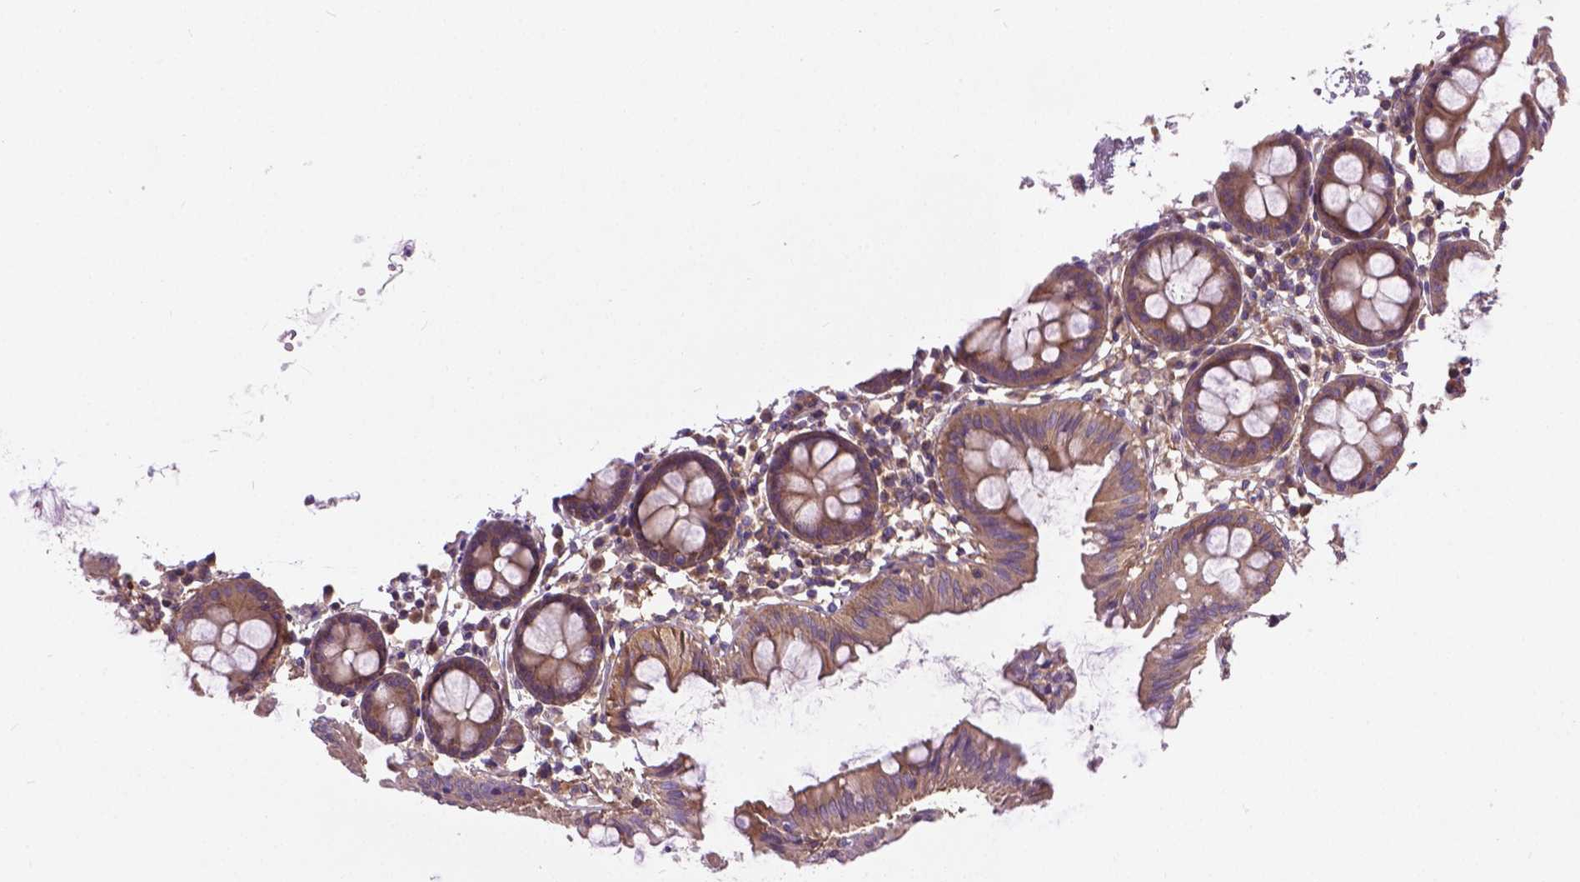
{"staining": {"intensity": "moderate", "quantity": ">75%", "location": "cytoplasmic/membranous,nuclear"}, "tissue": "colon", "cell_type": "Endothelial cells", "image_type": "normal", "snomed": [{"axis": "morphology", "description": "Normal tissue, NOS"}, {"axis": "topography", "description": "Colon"}], "caption": "Protein staining exhibits moderate cytoplasmic/membranous,nuclear expression in about >75% of endothelial cells in unremarkable colon.", "gene": "MZT1", "patient": {"sex": "female", "age": 84}}